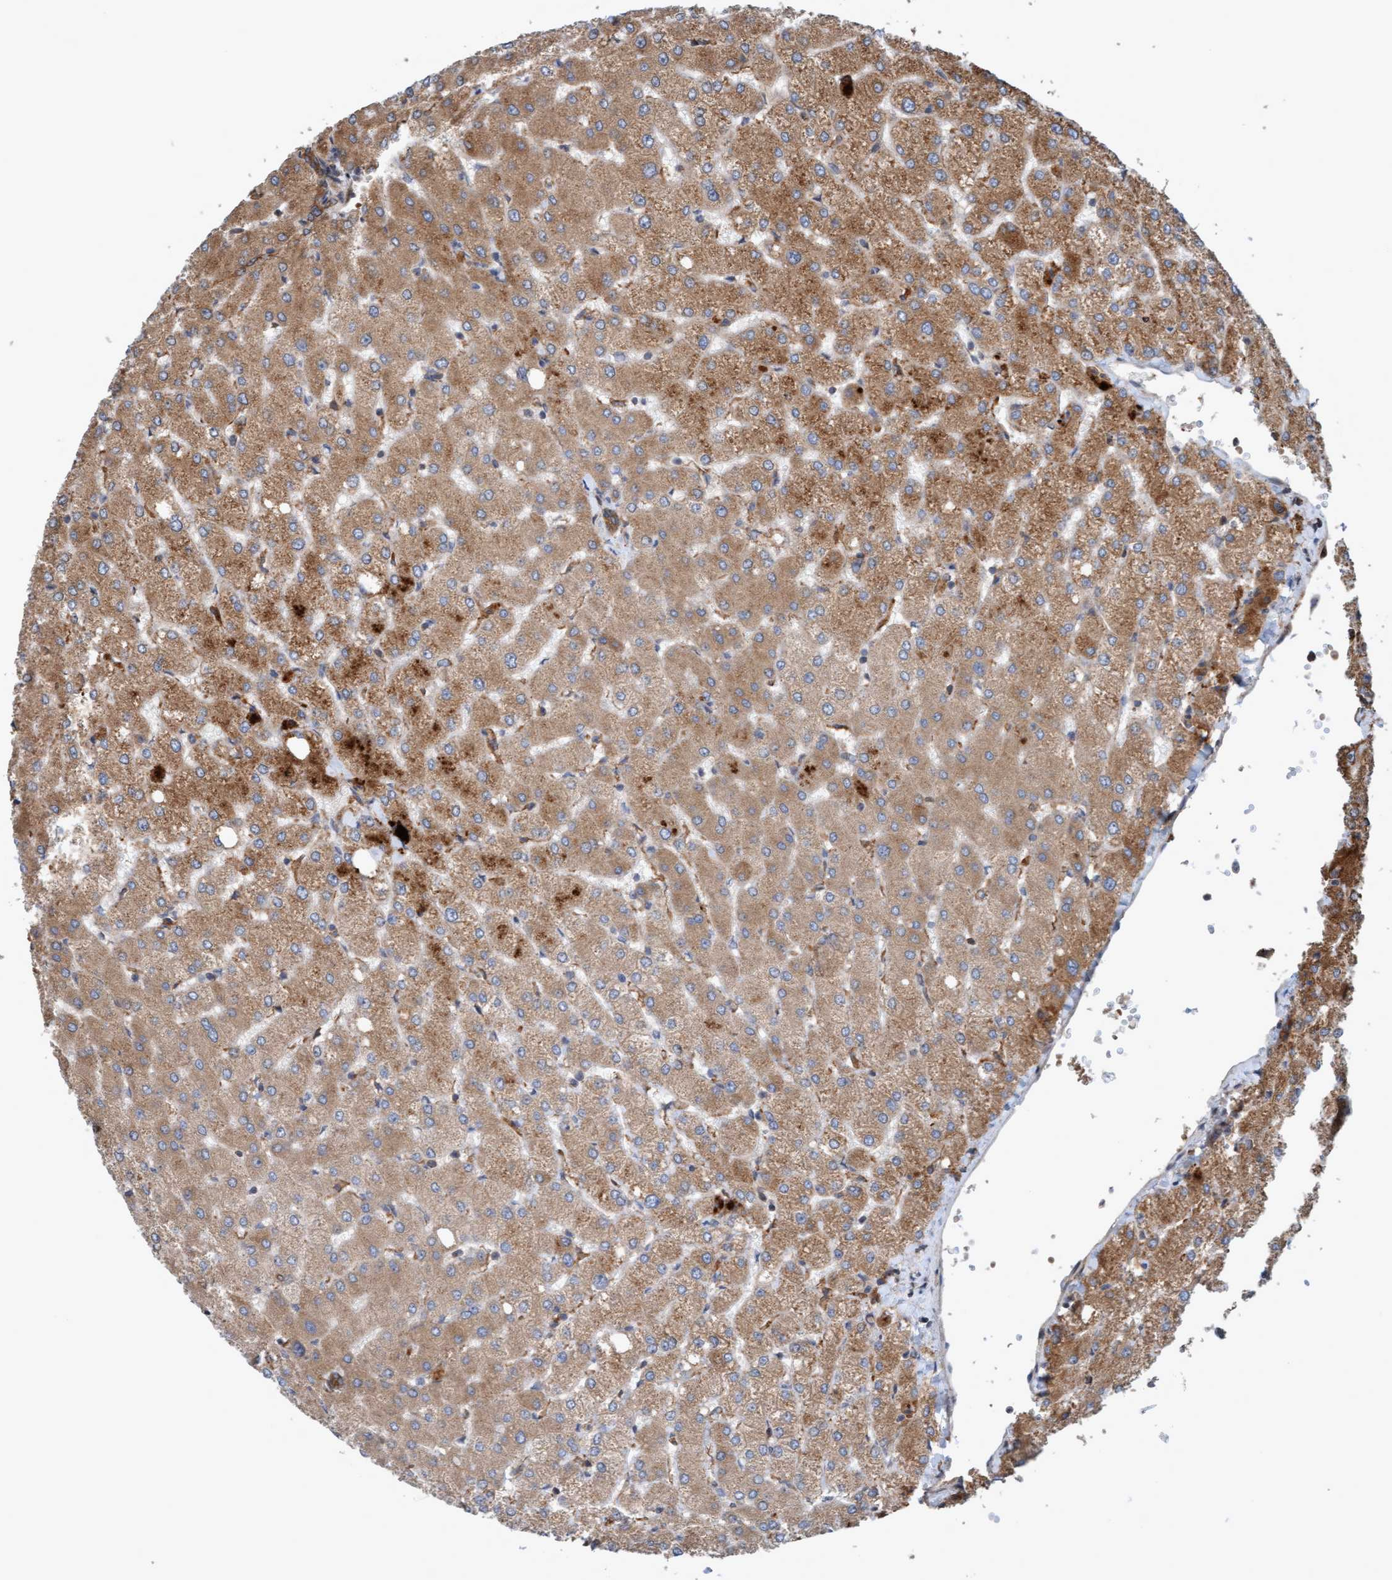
{"staining": {"intensity": "moderate", "quantity": ">75%", "location": "cytoplasmic/membranous"}, "tissue": "liver", "cell_type": "Cholangiocytes", "image_type": "normal", "snomed": [{"axis": "morphology", "description": "Normal tissue, NOS"}, {"axis": "topography", "description": "Liver"}], "caption": "Protein staining of benign liver displays moderate cytoplasmic/membranous positivity in approximately >75% of cholangiocytes. (Brightfield microscopy of DAB IHC at high magnification).", "gene": "ERAL1", "patient": {"sex": "female", "age": 54}}